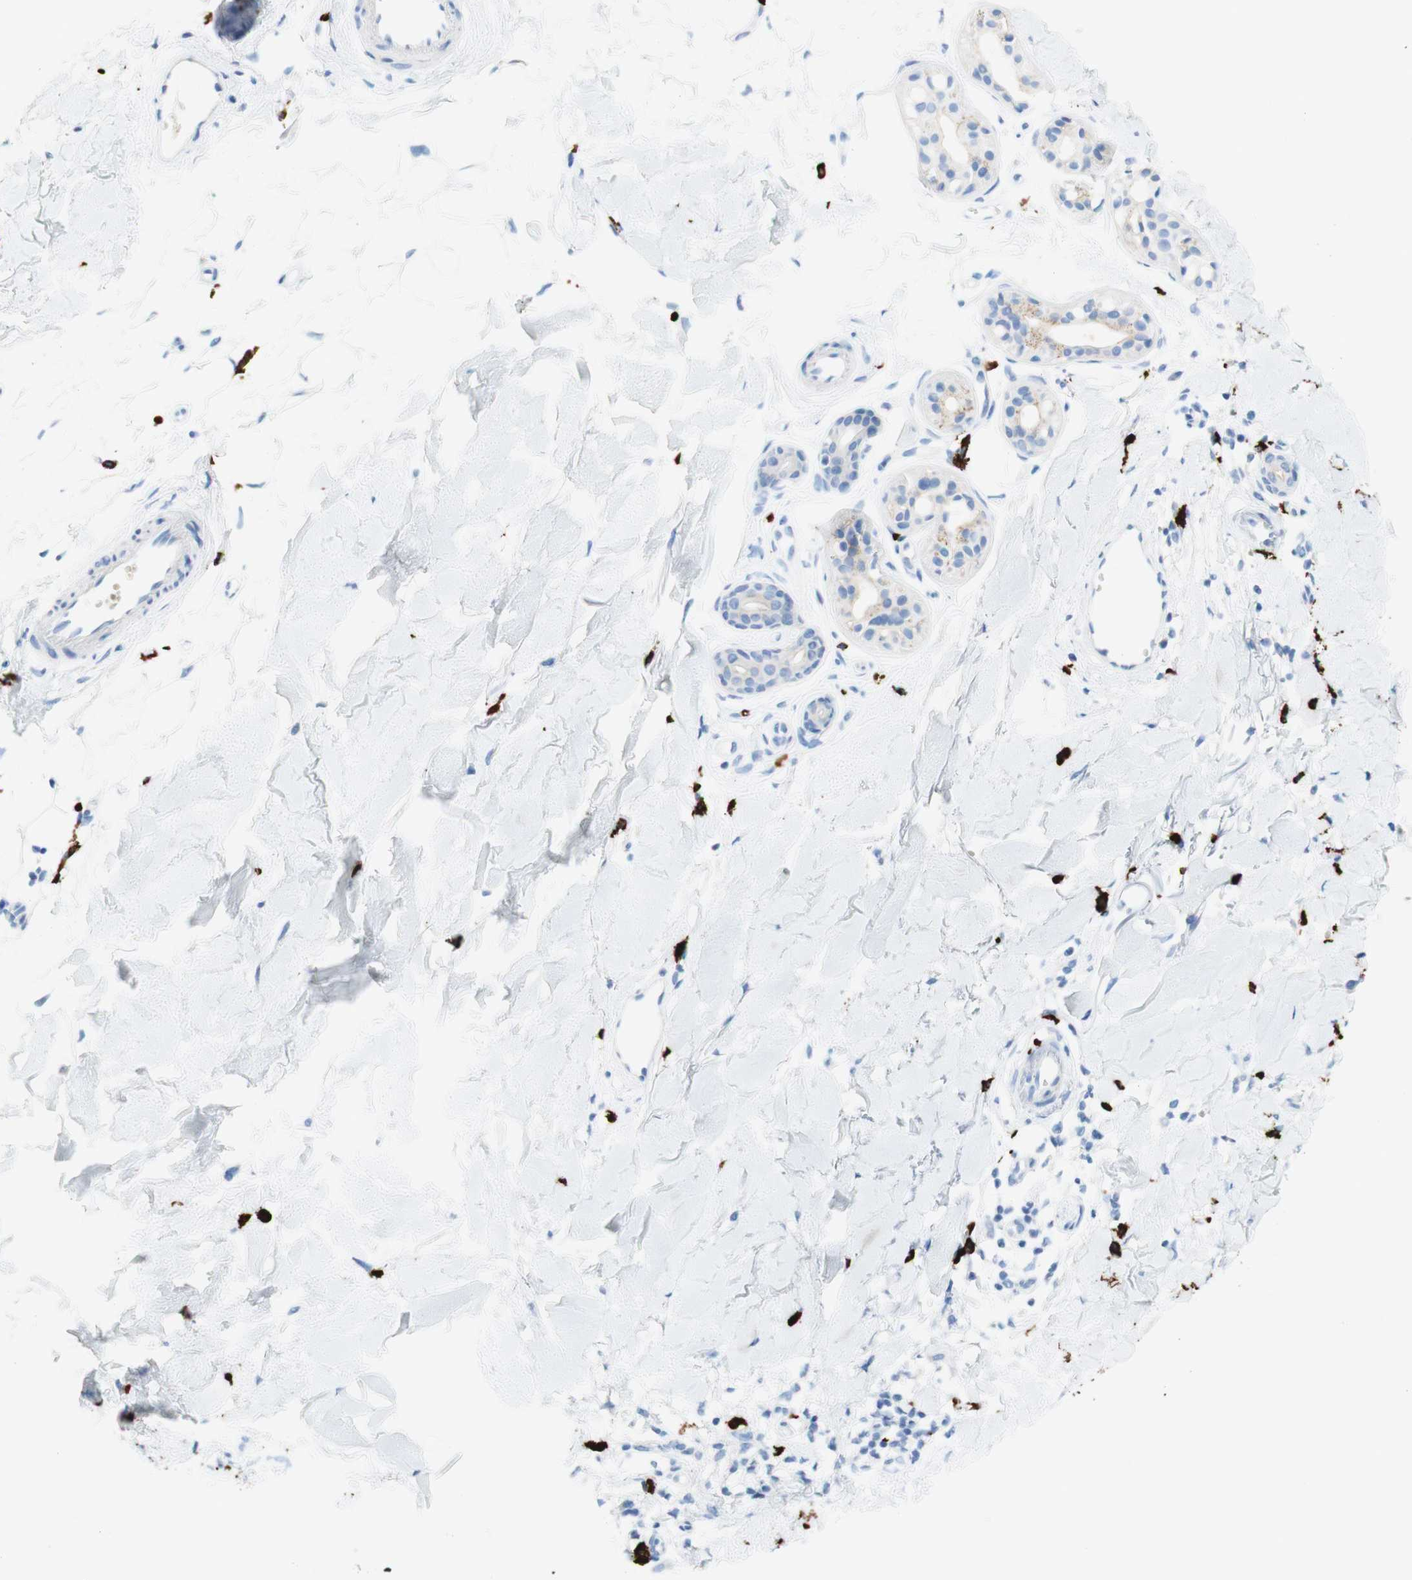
{"staining": {"intensity": "weak", "quantity": "<25%", "location": "cytoplasmic/membranous"}, "tissue": "skin cancer", "cell_type": "Tumor cells", "image_type": "cancer", "snomed": [{"axis": "morphology", "description": "Basal cell carcinoma"}, {"axis": "topography", "description": "Skin"}], "caption": "The IHC photomicrograph has no significant staining in tumor cells of basal cell carcinoma (skin) tissue.", "gene": "CEACAM1", "patient": {"sex": "female", "age": 58}}